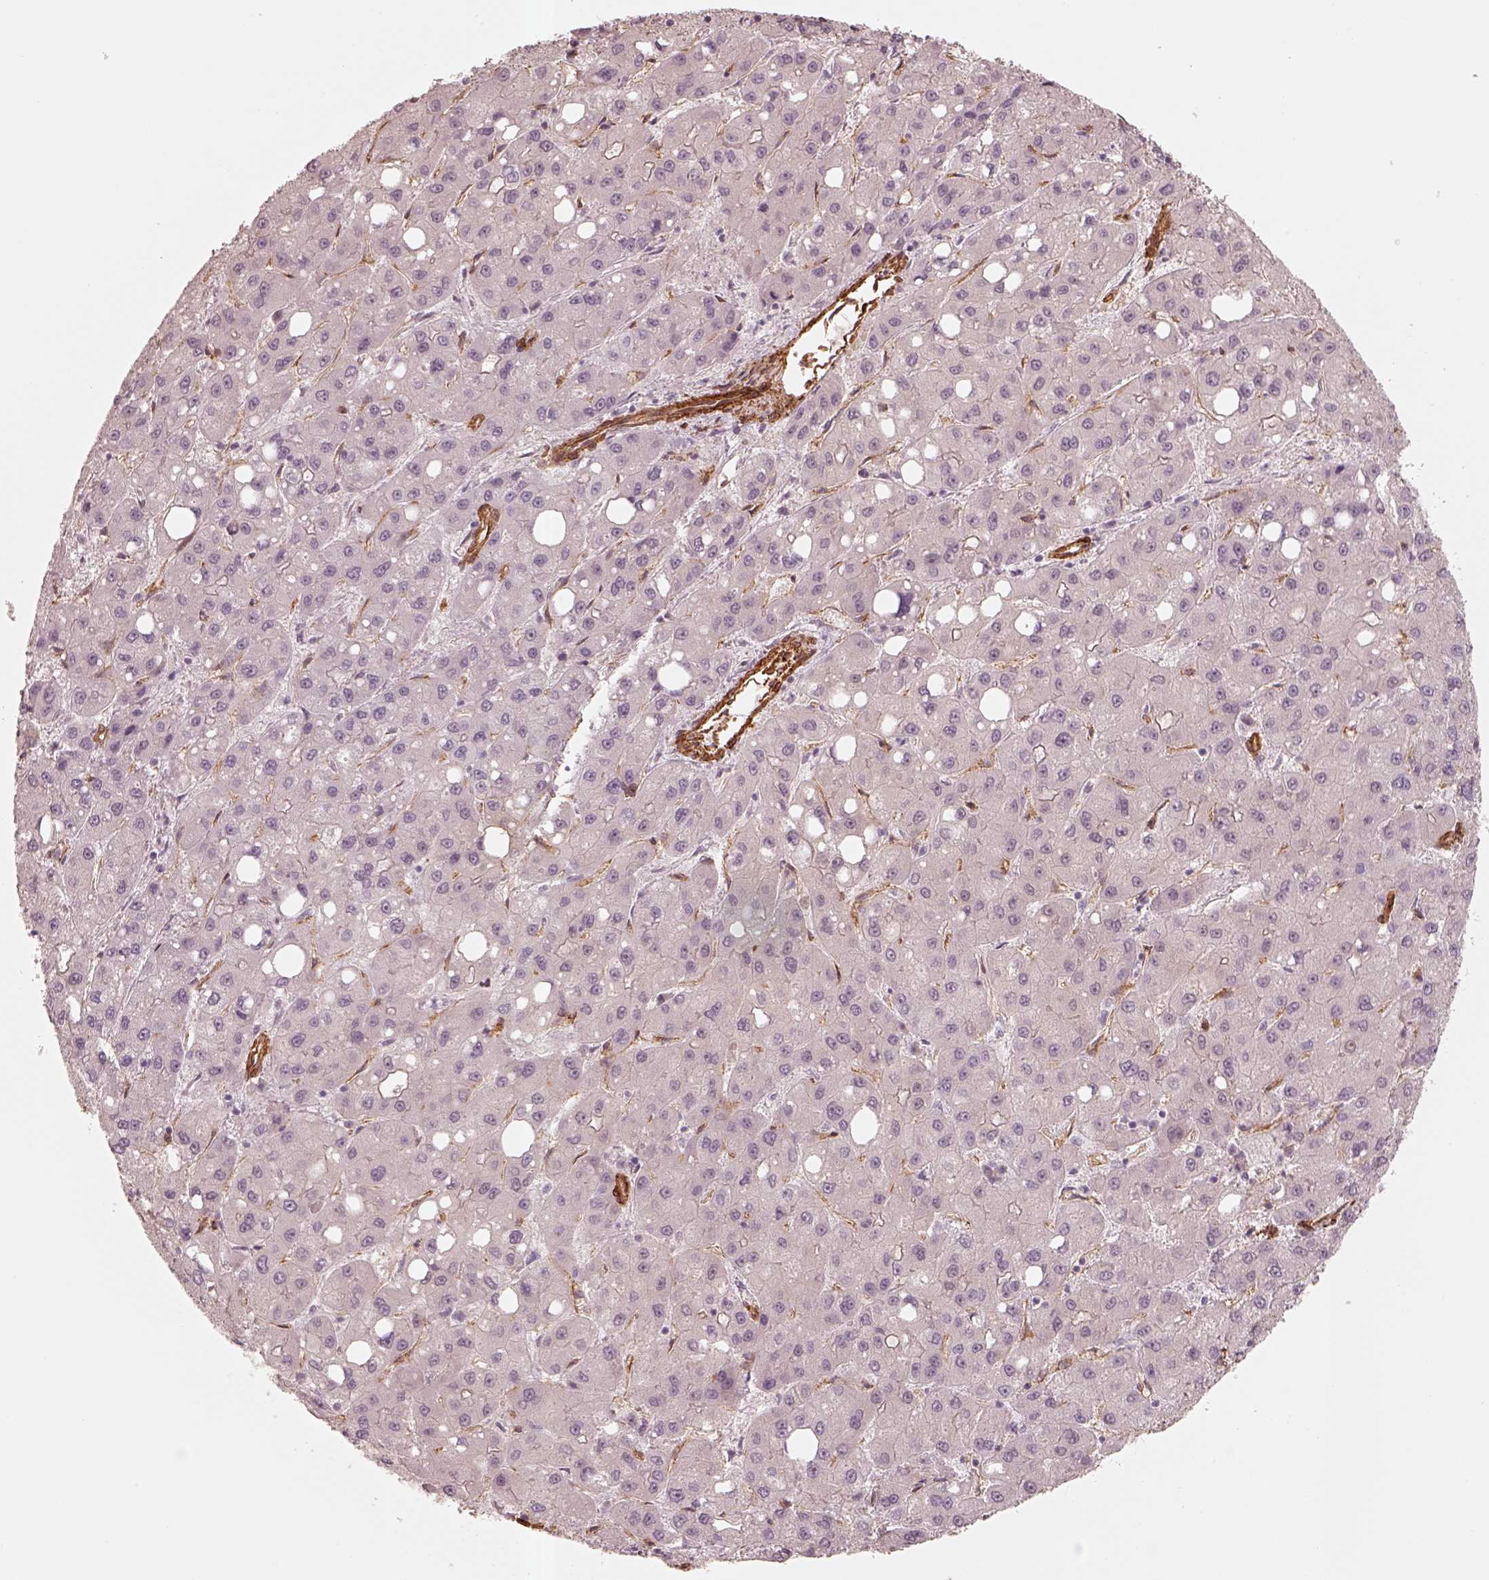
{"staining": {"intensity": "negative", "quantity": "none", "location": "none"}, "tissue": "liver cancer", "cell_type": "Tumor cells", "image_type": "cancer", "snomed": [{"axis": "morphology", "description": "Carcinoma, Hepatocellular, NOS"}, {"axis": "topography", "description": "Liver"}], "caption": "An IHC micrograph of hepatocellular carcinoma (liver) is shown. There is no staining in tumor cells of hepatocellular carcinoma (liver).", "gene": "CRYM", "patient": {"sex": "male", "age": 73}}